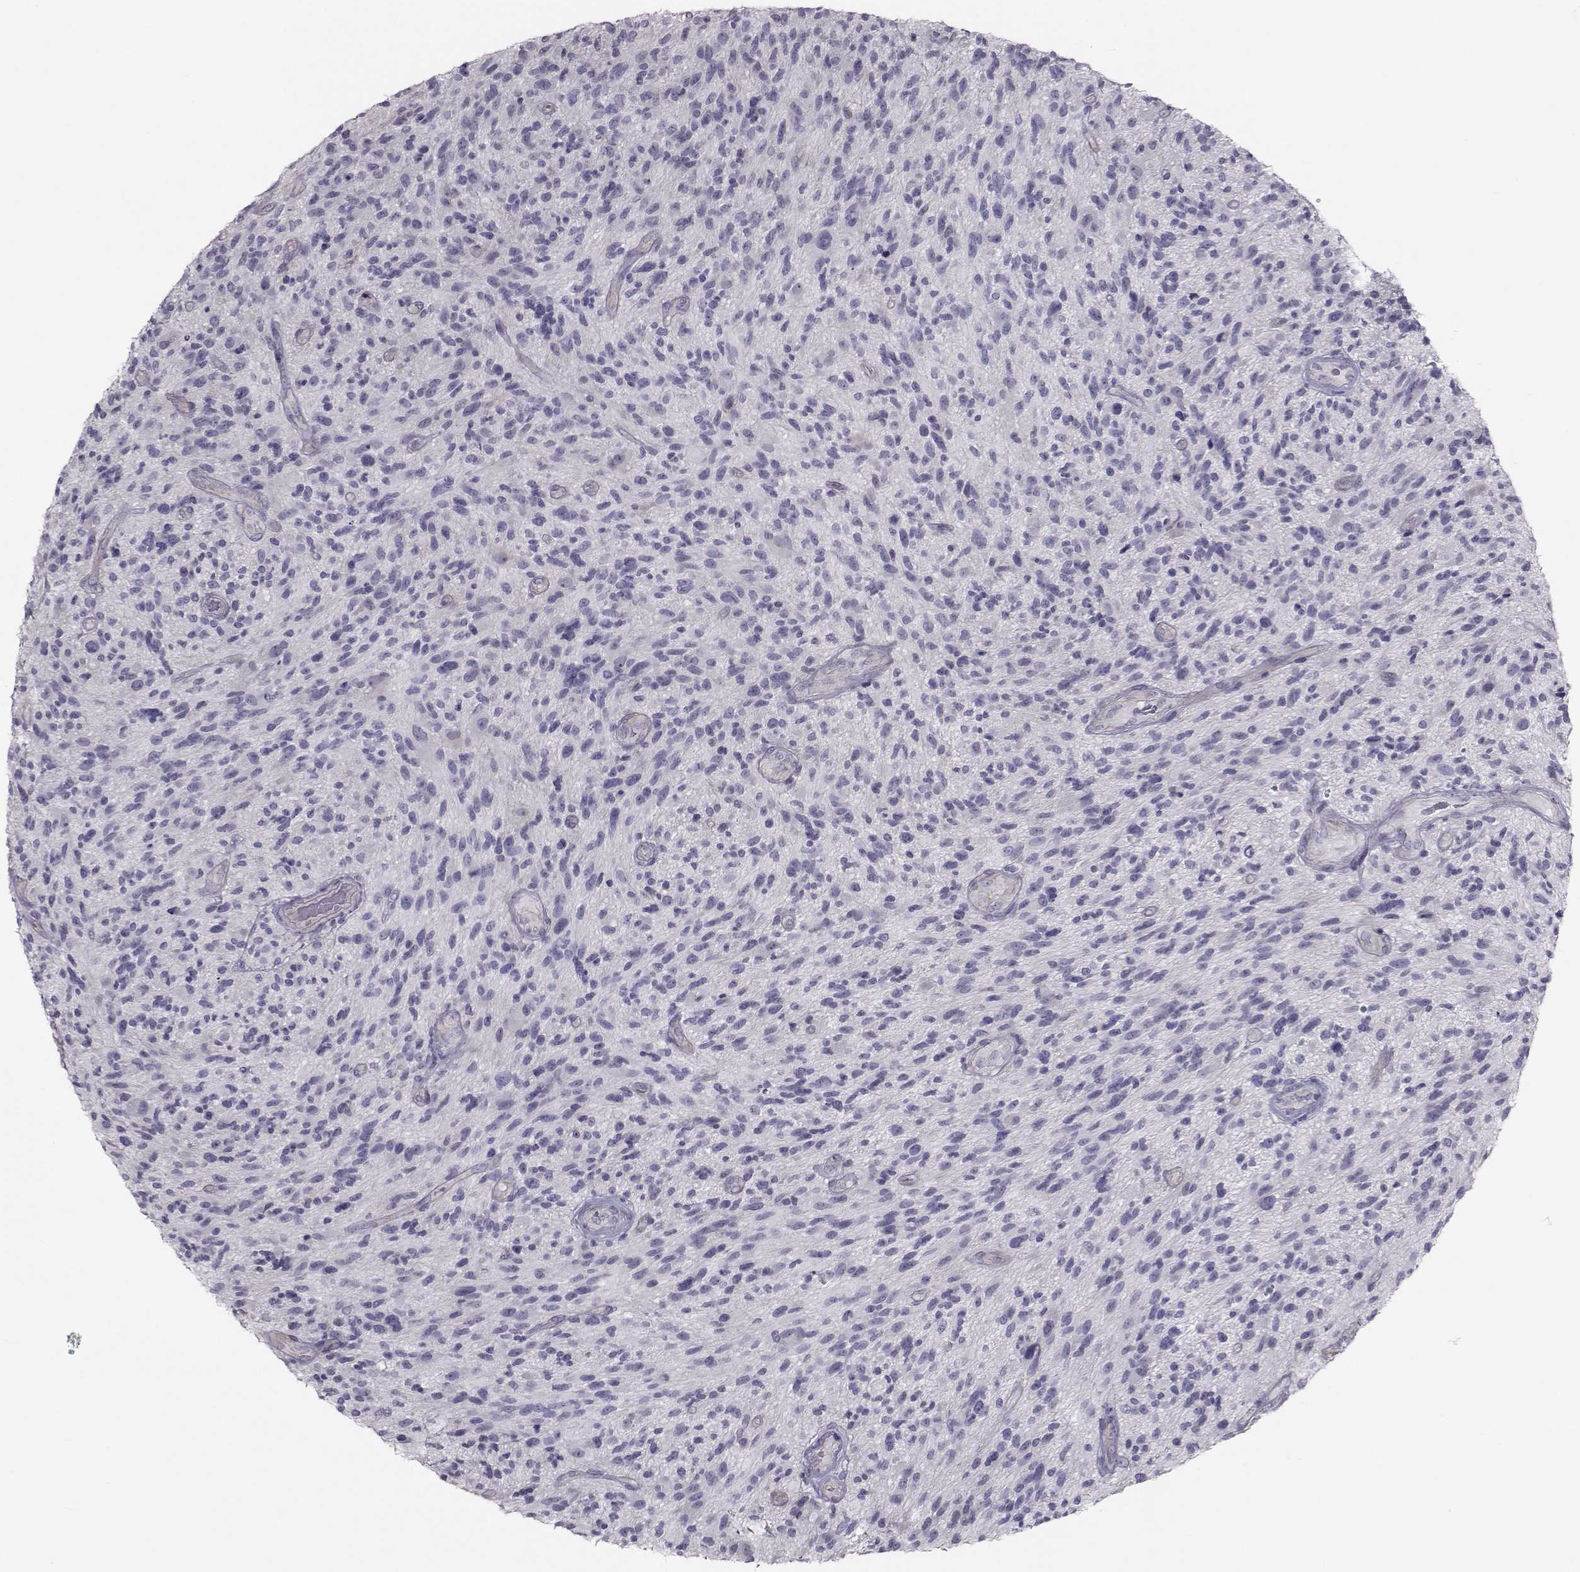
{"staining": {"intensity": "negative", "quantity": "none", "location": "none"}, "tissue": "glioma", "cell_type": "Tumor cells", "image_type": "cancer", "snomed": [{"axis": "morphology", "description": "Glioma, malignant, High grade"}, {"axis": "topography", "description": "Brain"}], "caption": "Glioma stained for a protein using IHC demonstrates no positivity tumor cells.", "gene": "GARIN3", "patient": {"sex": "male", "age": 47}}